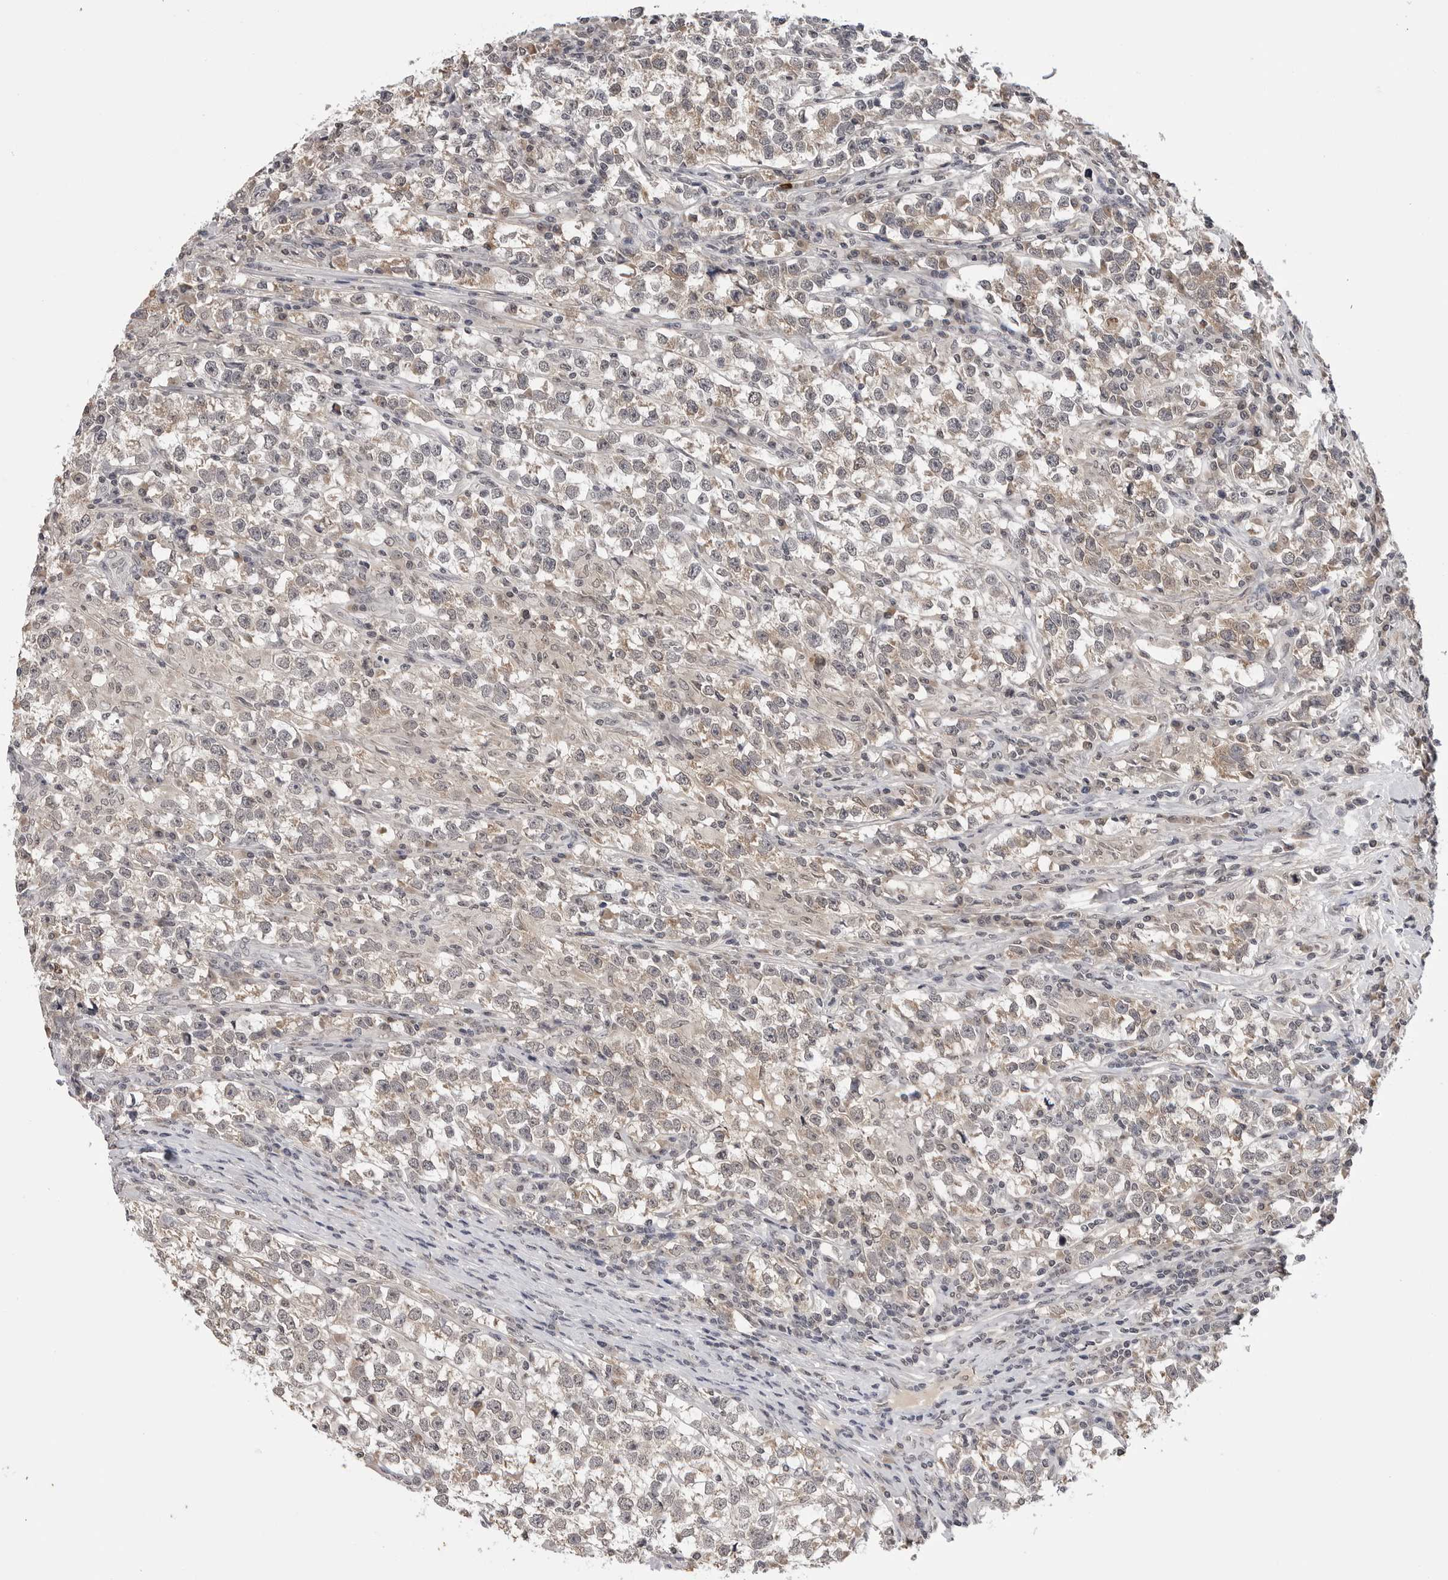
{"staining": {"intensity": "weak", "quantity": "<25%", "location": "cytoplasmic/membranous"}, "tissue": "testis cancer", "cell_type": "Tumor cells", "image_type": "cancer", "snomed": [{"axis": "morphology", "description": "Normal tissue, NOS"}, {"axis": "morphology", "description": "Seminoma, NOS"}, {"axis": "topography", "description": "Testis"}], "caption": "High power microscopy image of an IHC micrograph of seminoma (testis), revealing no significant positivity in tumor cells. (DAB (3,3'-diaminobenzidine) IHC with hematoxylin counter stain).", "gene": "CDK20", "patient": {"sex": "male", "age": 43}}